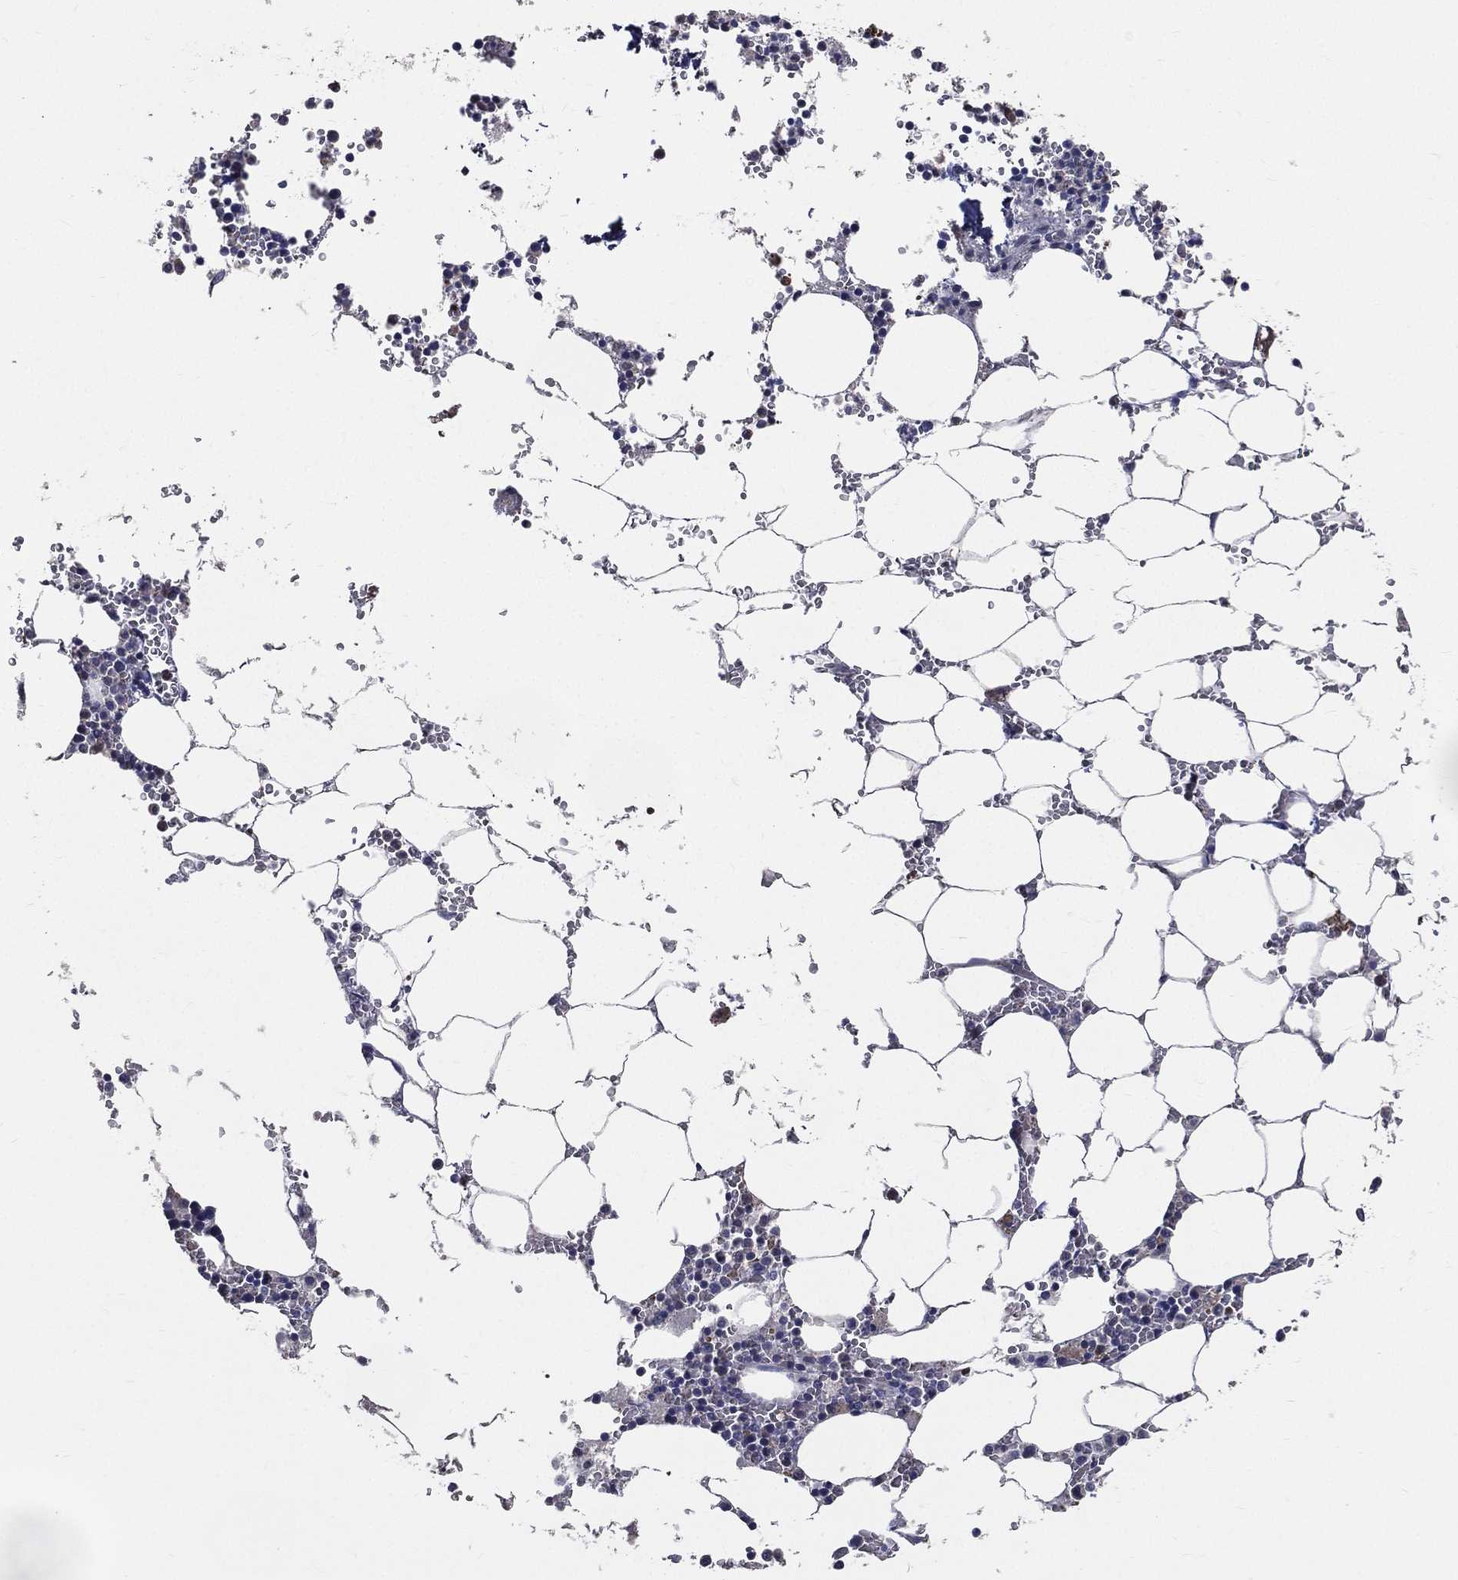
{"staining": {"intensity": "weak", "quantity": "<25%", "location": "cytoplasmic/membranous"}, "tissue": "bone marrow", "cell_type": "Hematopoietic cells", "image_type": "normal", "snomed": [{"axis": "morphology", "description": "Normal tissue, NOS"}, {"axis": "topography", "description": "Bone marrow"}], "caption": "IHC photomicrograph of benign bone marrow stained for a protein (brown), which reveals no positivity in hematopoietic cells.", "gene": "SERPINB2", "patient": {"sex": "female", "age": 64}}